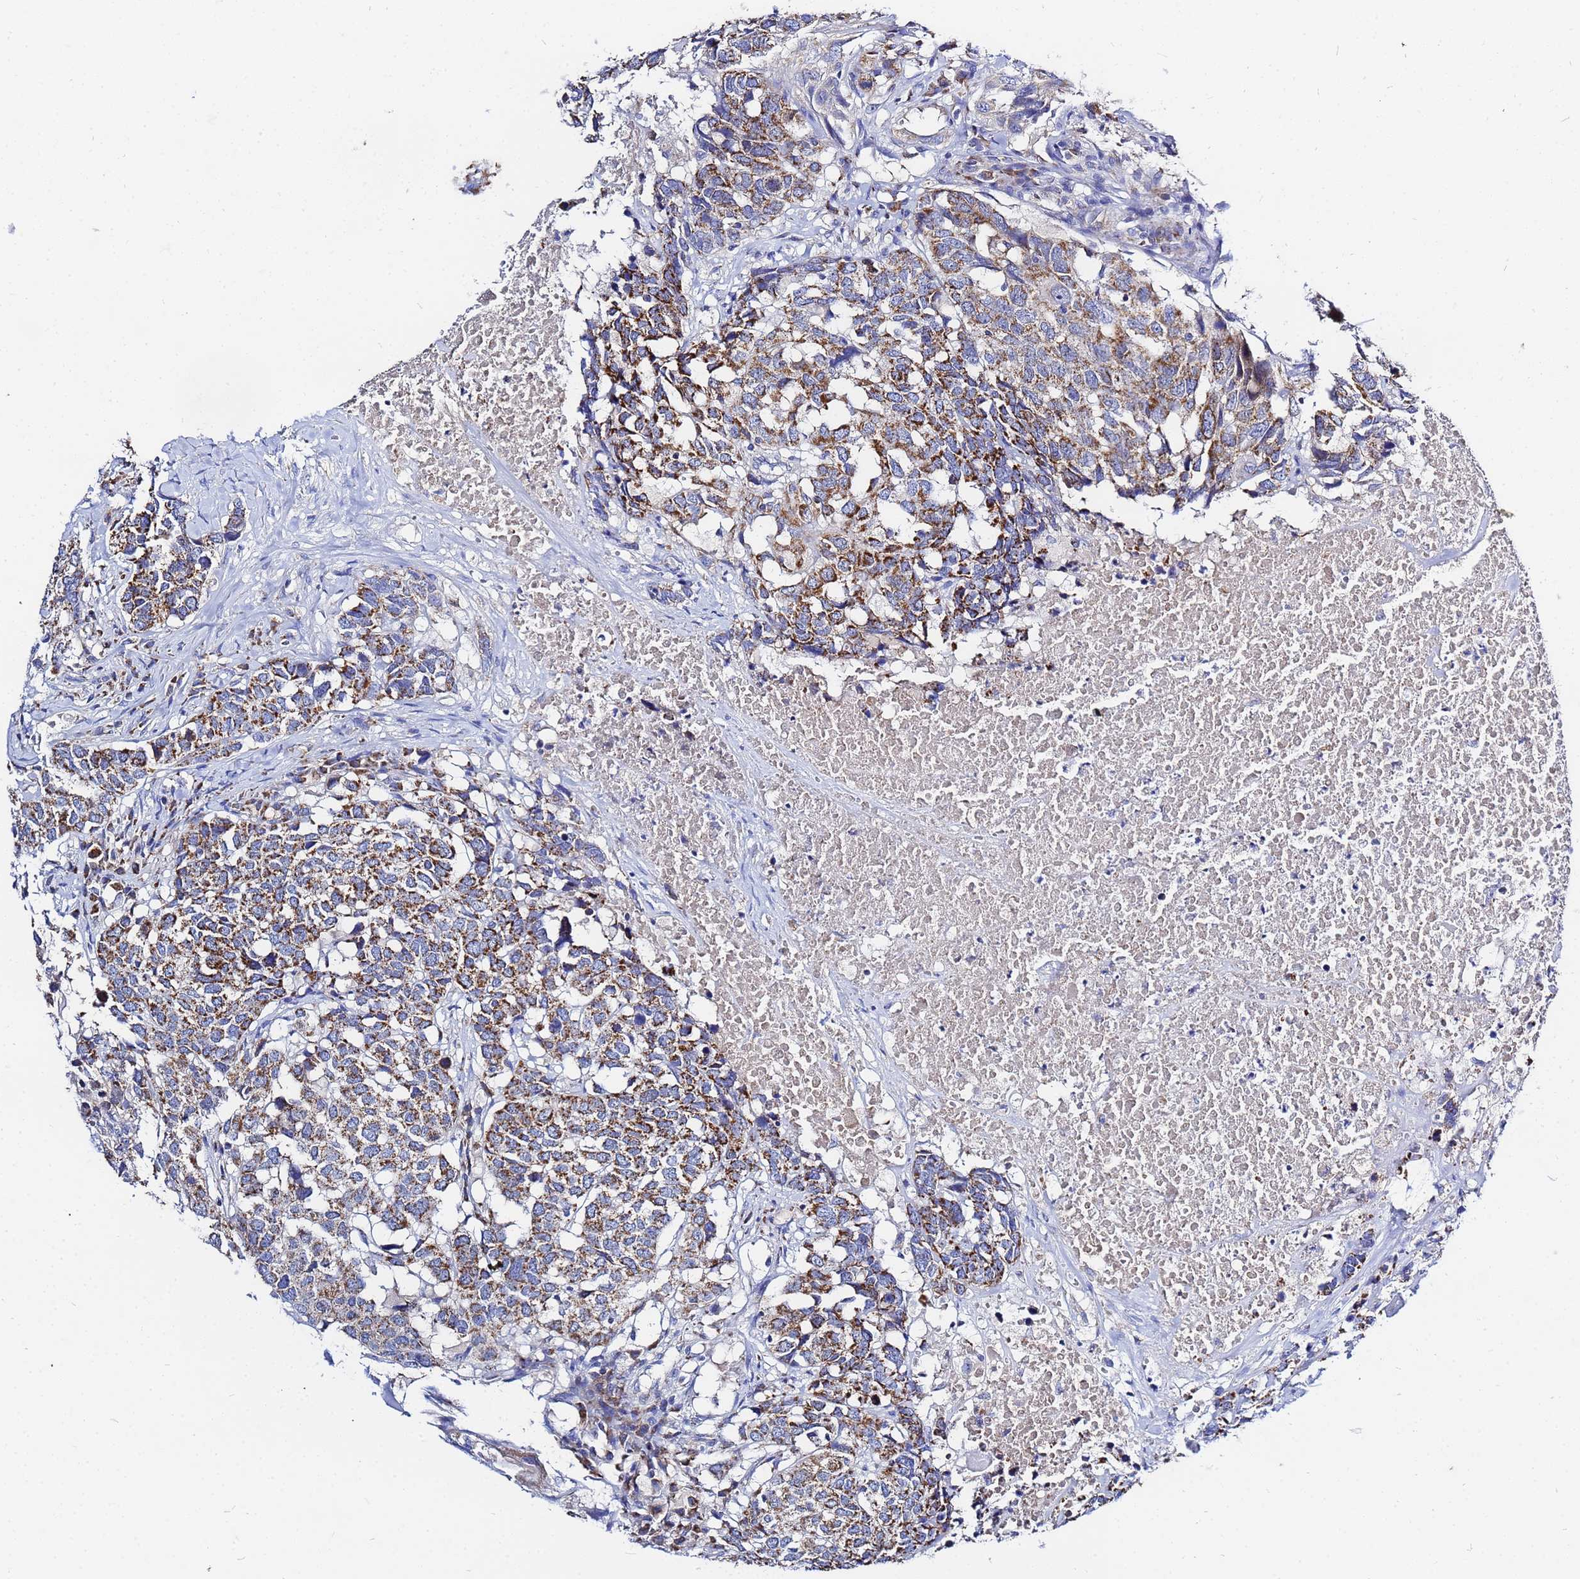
{"staining": {"intensity": "moderate", "quantity": ">75%", "location": "cytoplasmic/membranous"}, "tissue": "head and neck cancer", "cell_type": "Tumor cells", "image_type": "cancer", "snomed": [{"axis": "morphology", "description": "Squamous cell carcinoma, NOS"}, {"axis": "topography", "description": "Head-Neck"}], "caption": "An IHC image of tumor tissue is shown. Protein staining in brown shows moderate cytoplasmic/membranous positivity in head and neck squamous cell carcinoma within tumor cells. The staining was performed using DAB (3,3'-diaminobenzidine) to visualize the protein expression in brown, while the nuclei were stained in blue with hematoxylin (Magnification: 20x).", "gene": "FAHD2A", "patient": {"sex": "male", "age": 66}}